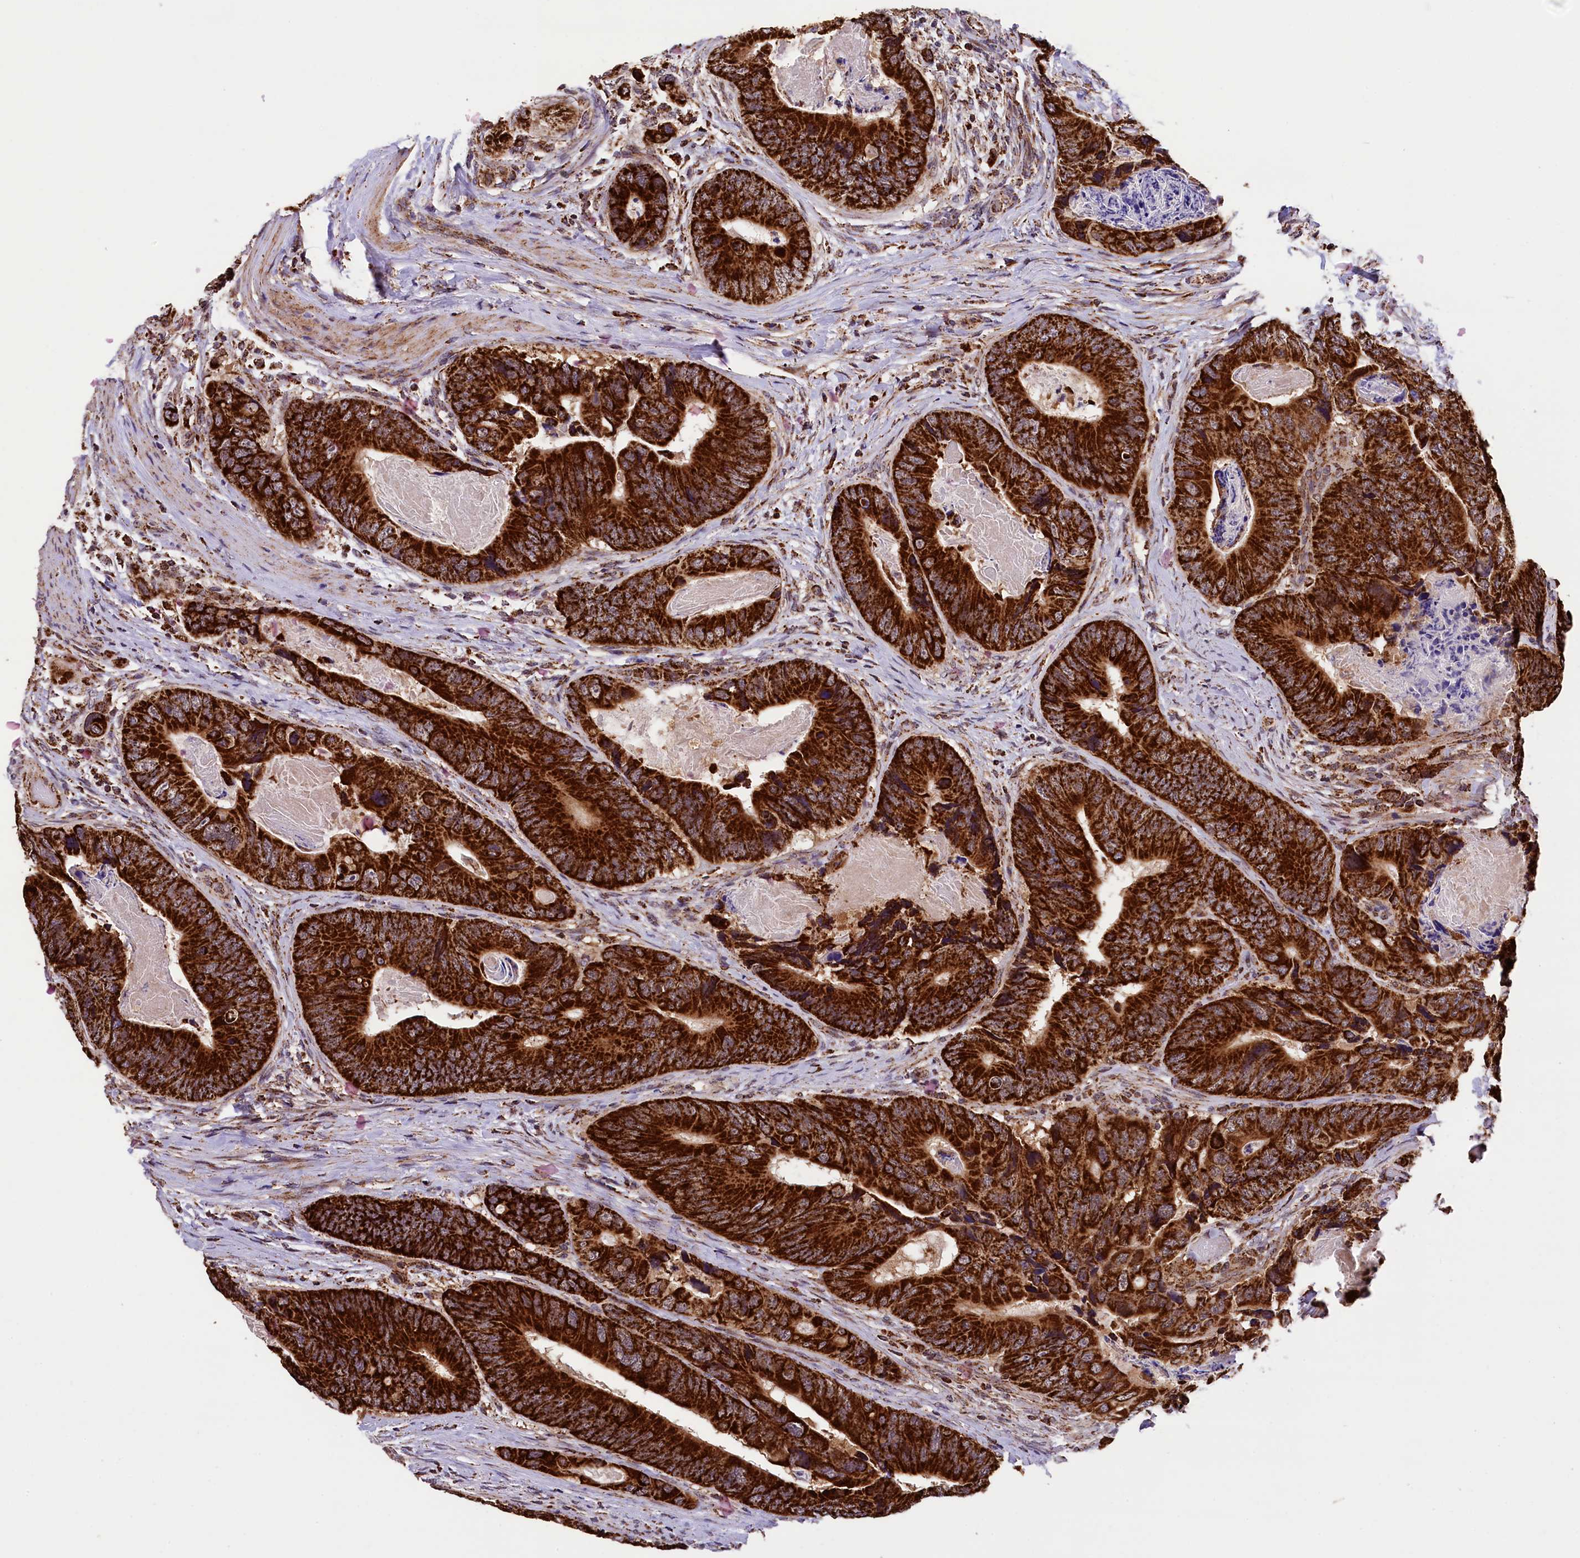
{"staining": {"intensity": "moderate", "quantity": ">75%", "location": "cytoplasmic/membranous"}, "tissue": "colorectal cancer", "cell_type": "Tumor cells", "image_type": "cancer", "snomed": [{"axis": "morphology", "description": "Adenocarcinoma, NOS"}, {"axis": "topography", "description": "Colon"}], "caption": "A photomicrograph showing moderate cytoplasmic/membranous expression in about >75% of tumor cells in colorectal cancer (adenocarcinoma), as visualized by brown immunohistochemical staining.", "gene": "KLC2", "patient": {"sex": "male", "age": 84}}